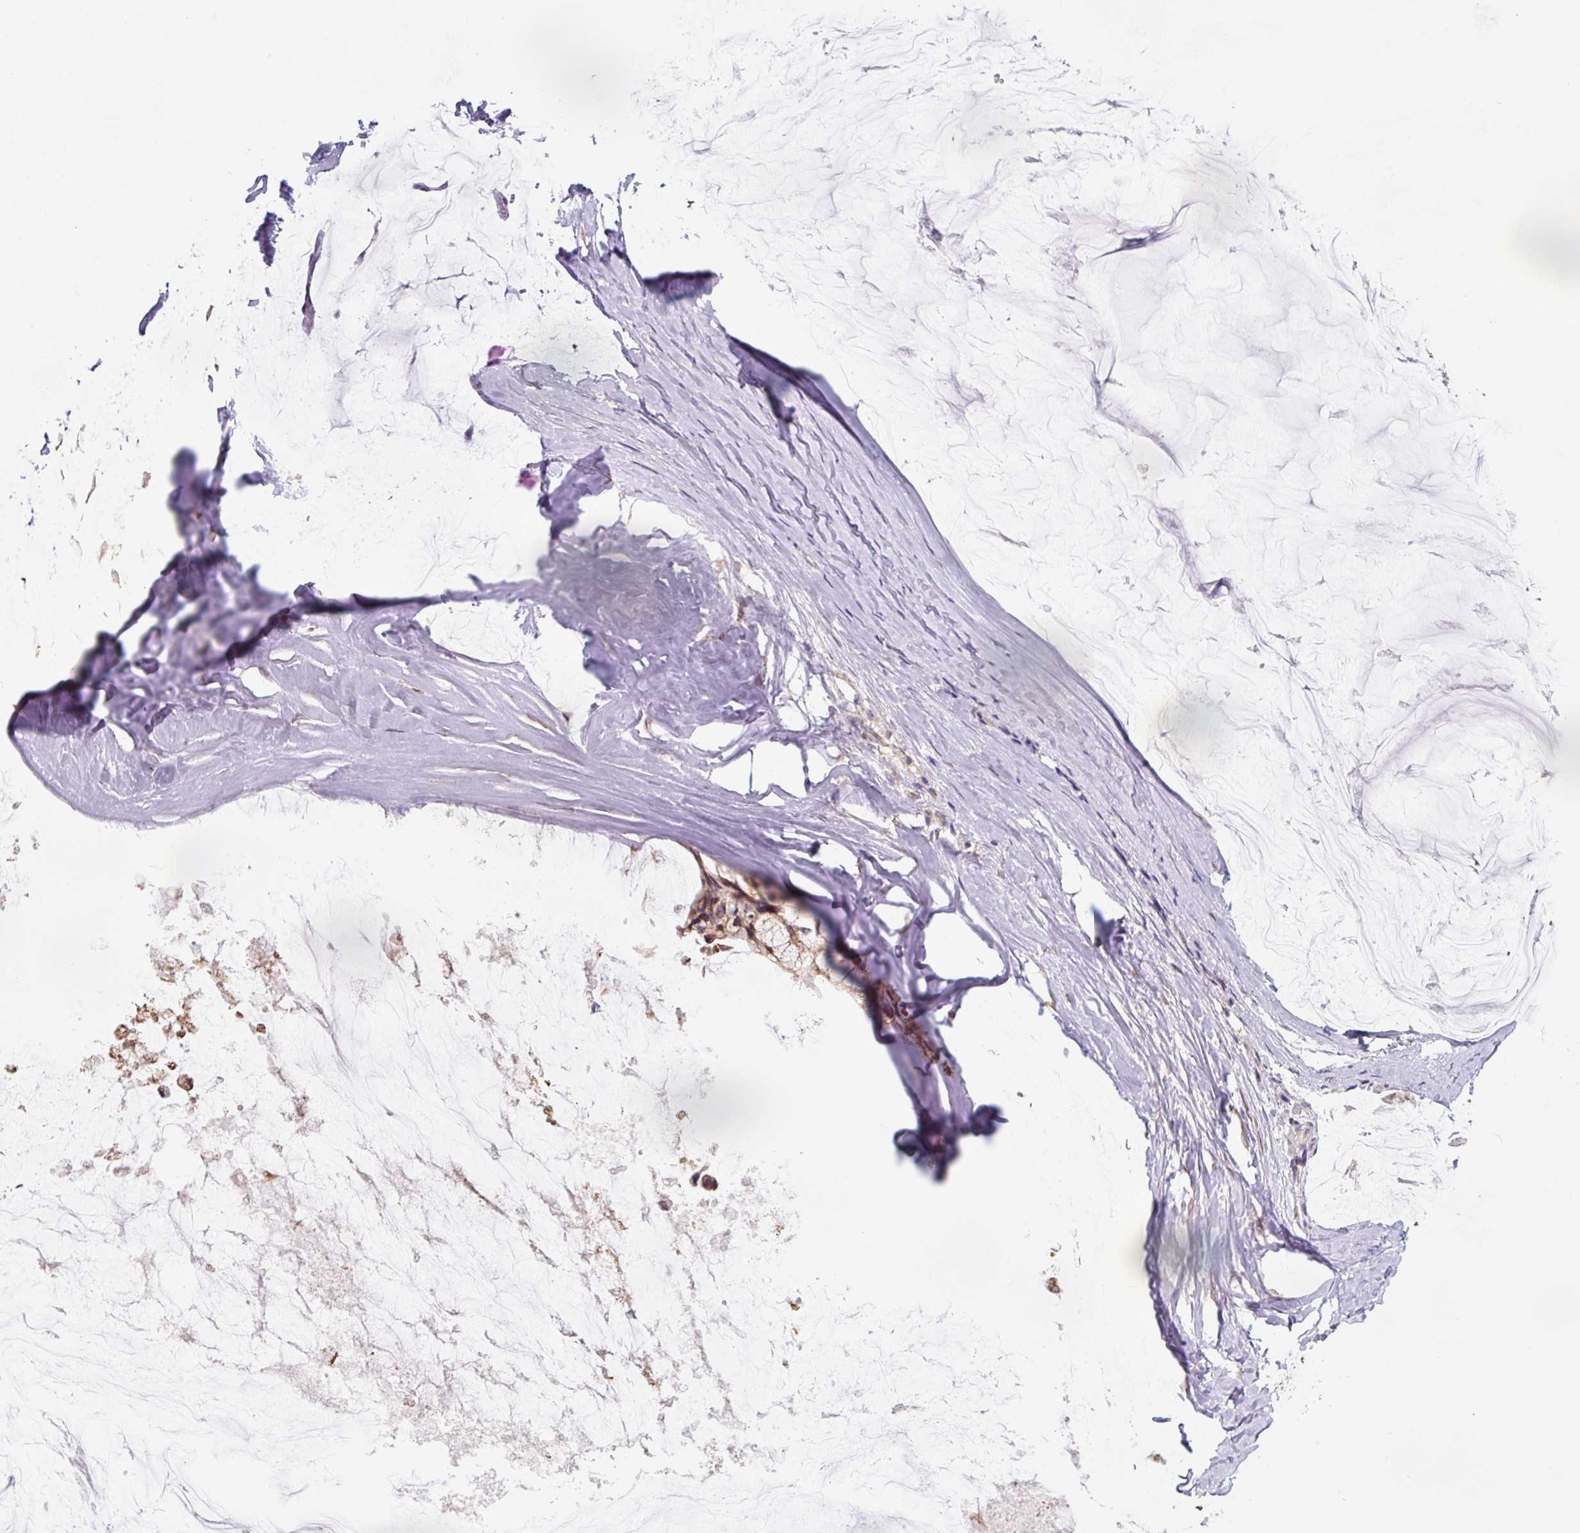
{"staining": {"intensity": "weak", "quantity": ">75%", "location": "cytoplasmic/membranous,nuclear"}, "tissue": "ovarian cancer", "cell_type": "Tumor cells", "image_type": "cancer", "snomed": [{"axis": "morphology", "description": "Cystadenocarcinoma, mucinous, NOS"}, {"axis": "topography", "description": "Ovary"}], "caption": "Immunohistochemical staining of ovarian mucinous cystadenocarcinoma shows low levels of weak cytoplasmic/membranous and nuclear protein positivity in about >75% of tumor cells.", "gene": "ASRGL1", "patient": {"sex": "female", "age": 39}}